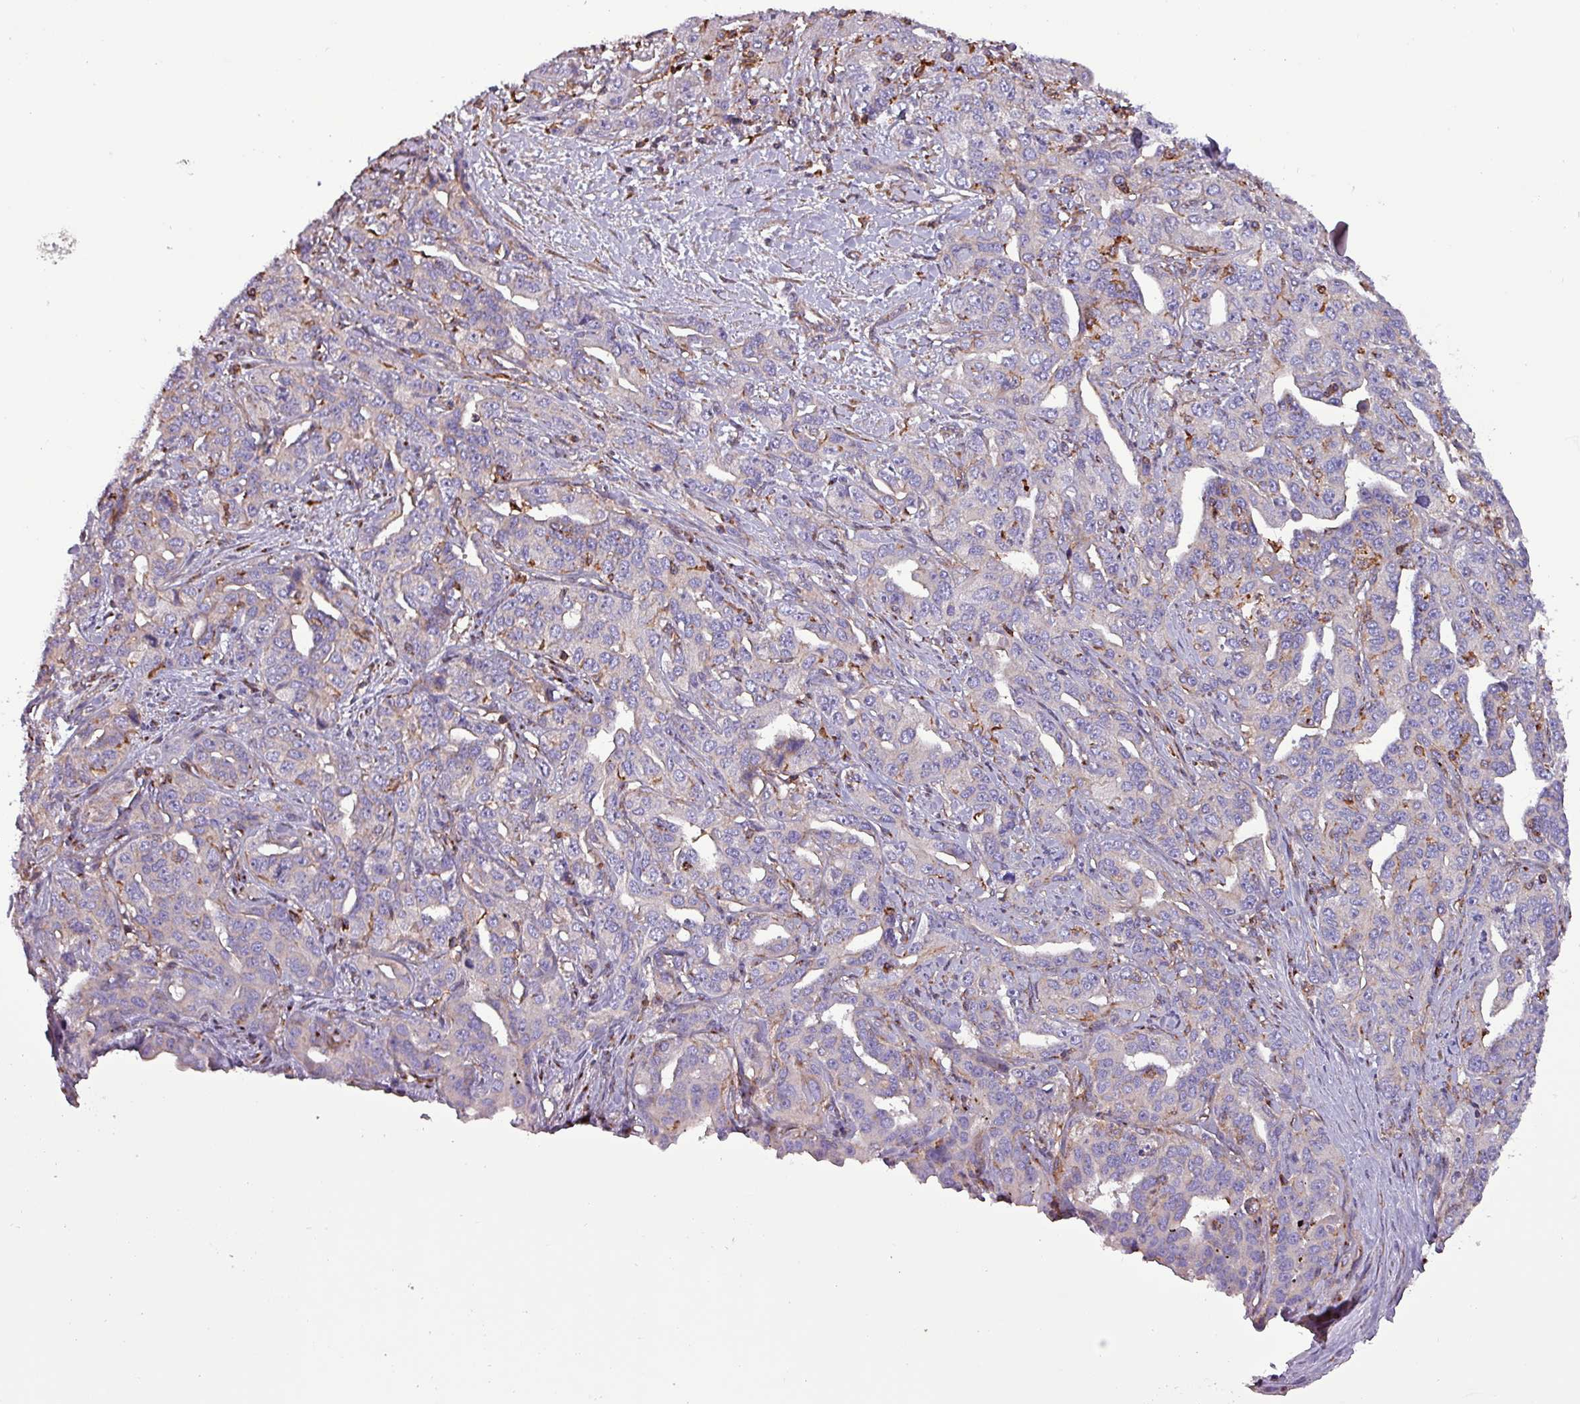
{"staining": {"intensity": "negative", "quantity": "none", "location": "none"}, "tissue": "liver cancer", "cell_type": "Tumor cells", "image_type": "cancer", "snomed": [{"axis": "morphology", "description": "Cholangiocarcinoma"}, {"axis": "topography", "description": "Liver"}], "caption": "An image of human liver cancer is negative for staining in tumor cells.", "gene": "VAMP4", "patient": {"sex": "male", "age": 59}}